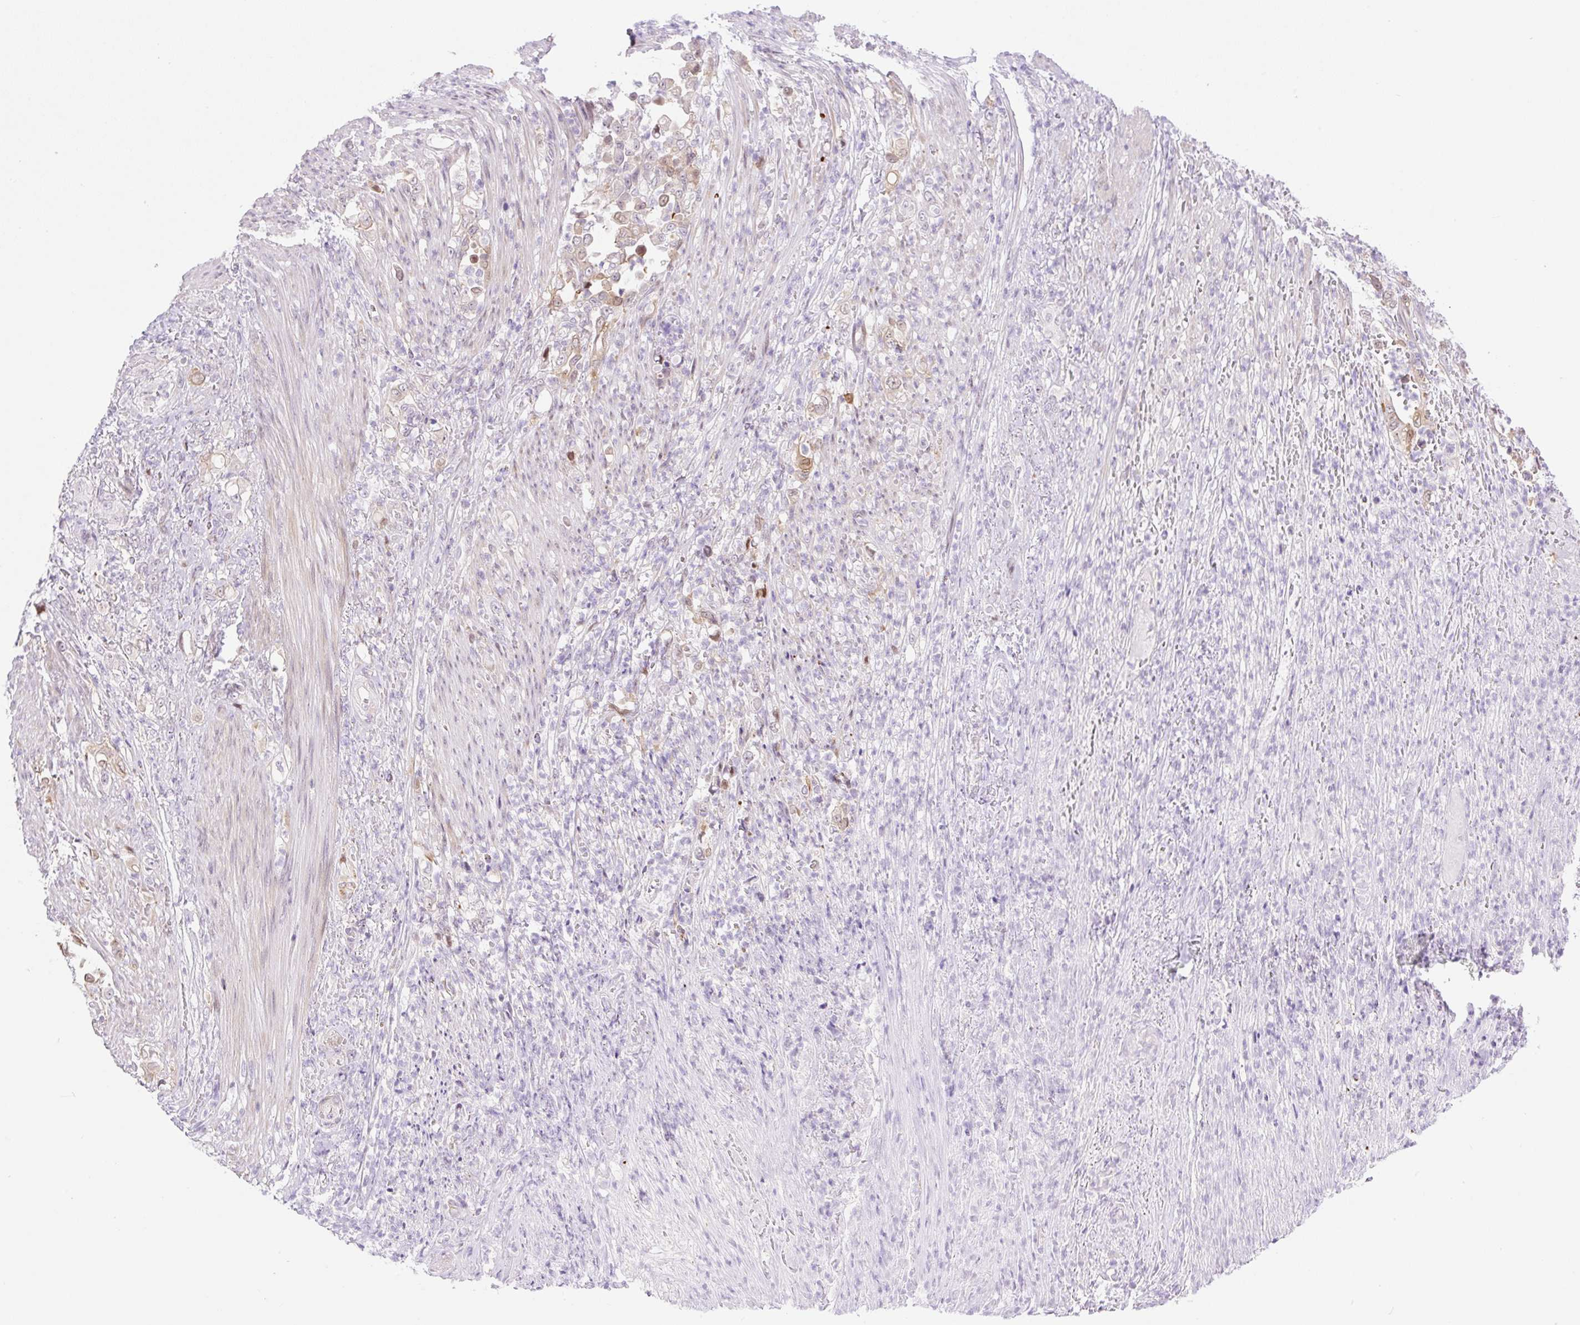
{"staining": {"intensity": "weak", "quantity": "<25%", "location": "nuclear"}, "tissue": "stomach cancer", "cell_type": "Tumor cells", "image_type": "cancer", "snomed": [{"axis": "morphology", "description": "Normal tissue, NOS"}, {"axis": "morphology", "description": "Adenocarcinoma, NOS"}, {"axis": "topography", "description": "Stomach"}], "caption": "Tumor cells show no significant staining in stomach cancer (adenocarcinoma).", "gene": "ZFP41", "patient": {"sex": "female", "age": 79}}